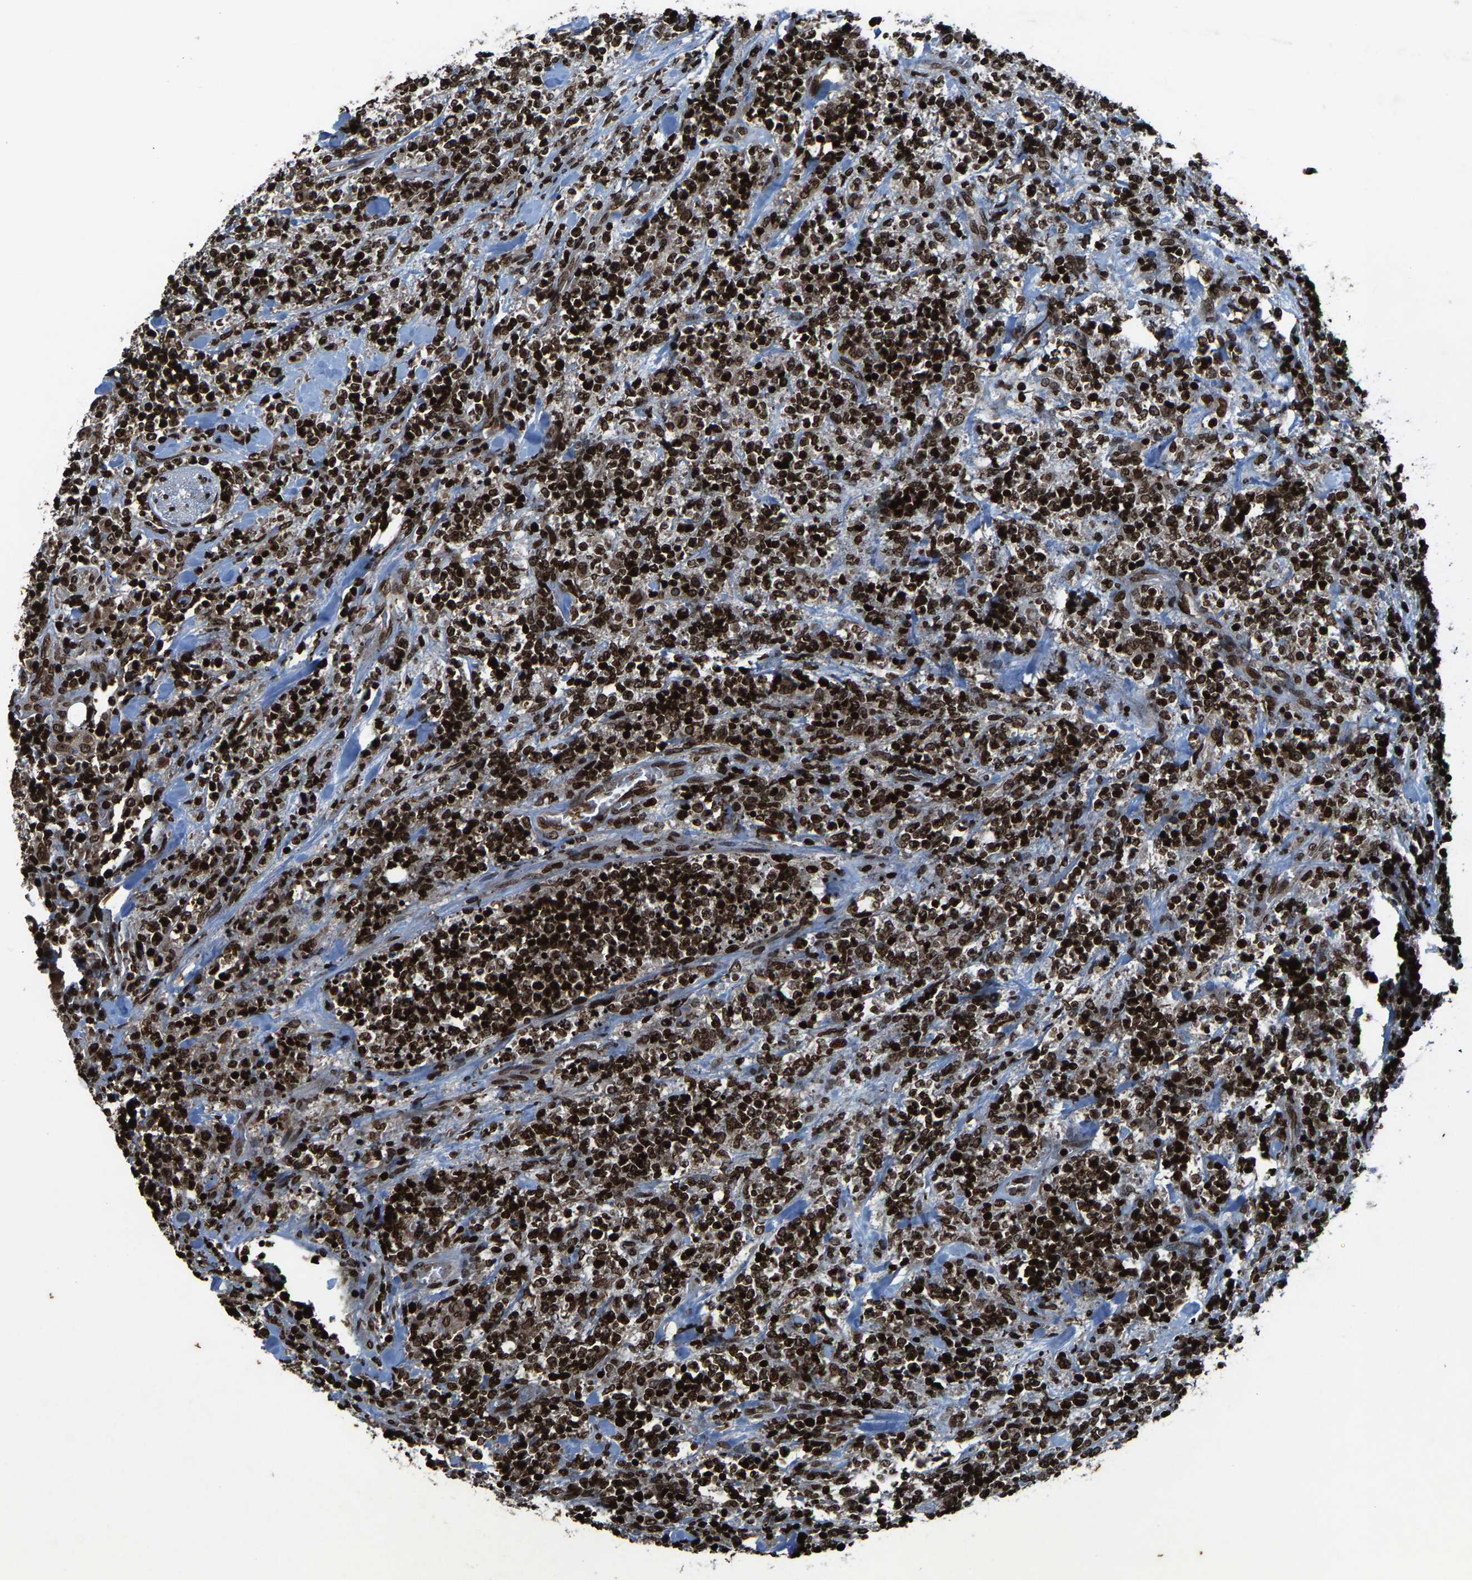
{"staining": {"intensity": "strong", "quantity": ">75%", "location": "nuclear"}, "tissue": "lymphoma", "cell_type": "Tumor cells", "image_type": "cancer", "snomed": [{"axis": "morphology", "description": "Malignant lymphoma, non-Hodgkin's type, High grade"}, {"axis": "topography", "description": "Soft tissue"}], "caption": "Immunohistochemistry (IHC) of lymphoma reveals high levels of strong nuclear positivity in about >75% of tumor cells. (DAB (3,3'-diaminobenzidine) IHC with brightfield microscopy, high magnification).", "gene": "H4C1", "patient": {"sex": "male", "age": 18}}